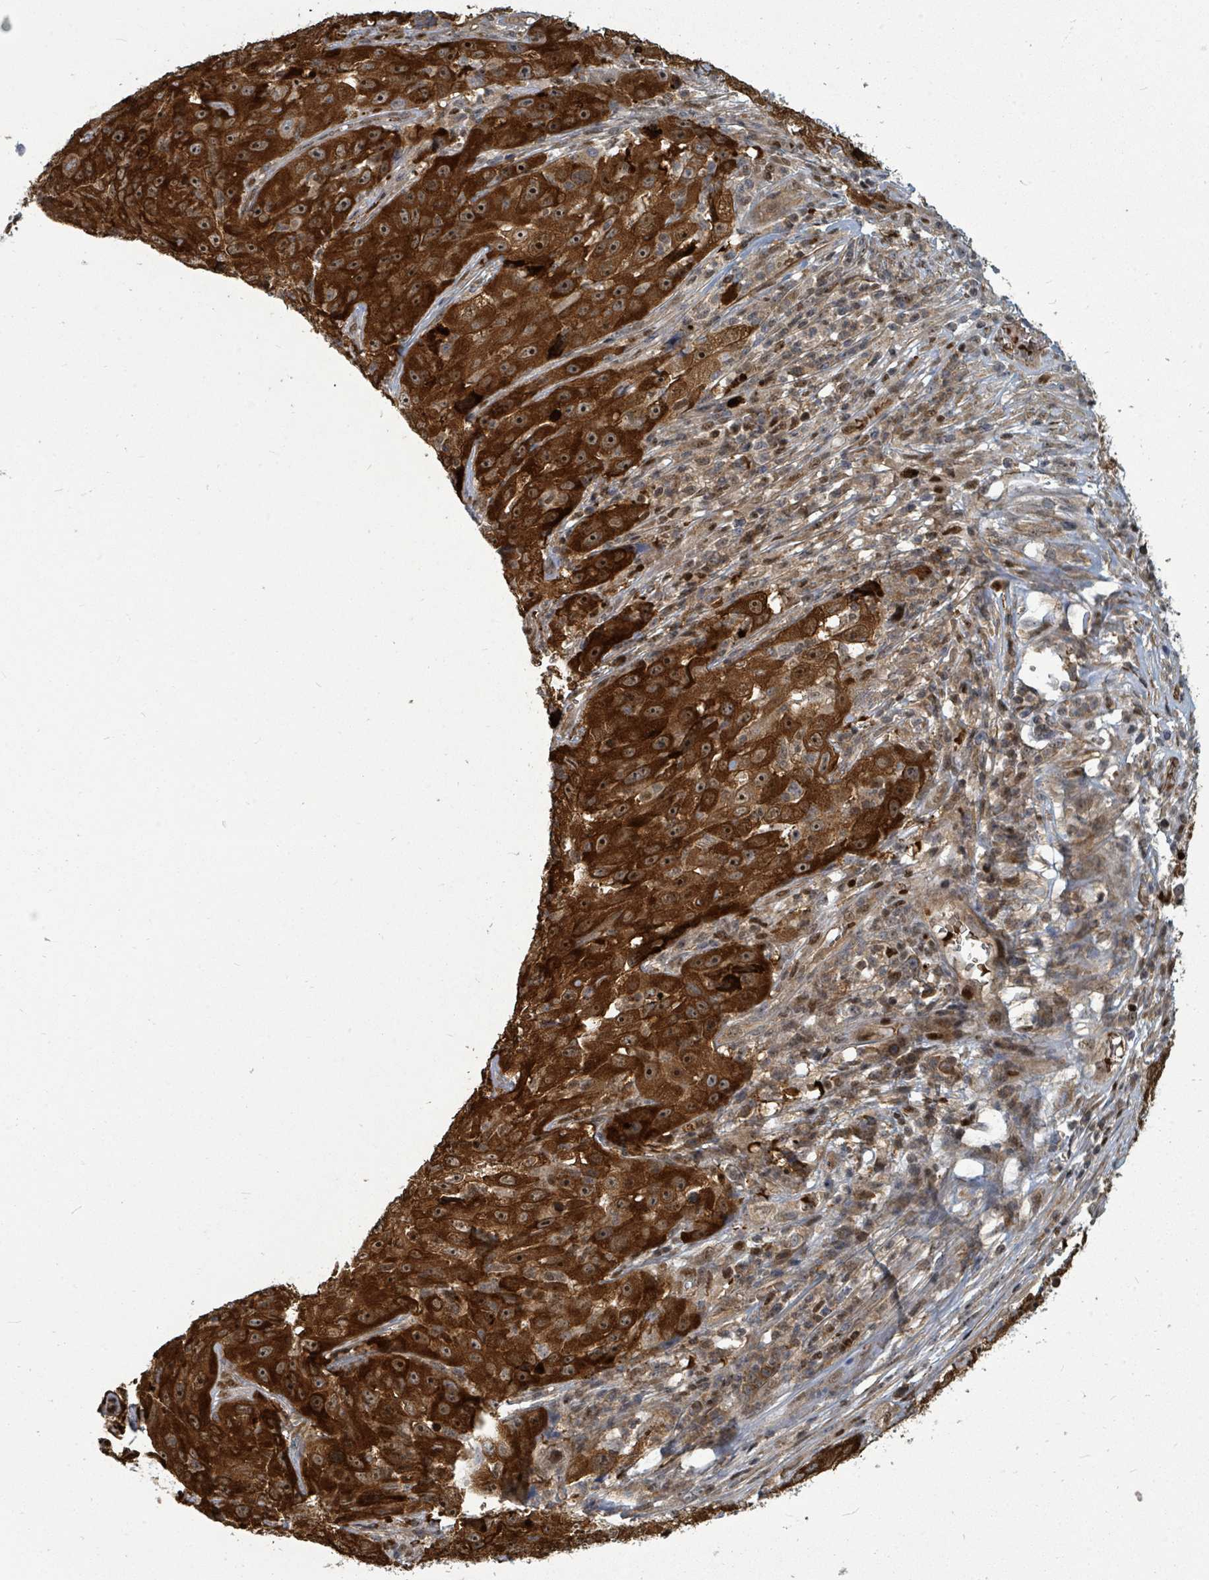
{"staining": {"intensity": "strong", "quantity": ">75%", "location": "cytoplasmic/membranous,nuclear"}, "tissue": "skin cancer", "cell_type": "Tumor cells", "image_type": "cancer", "snomed": [{"axis": "morphology", "description": "Squamous cell carcinoma, NOS"}, {"axis": "topography", "description": "Skin"}], "caption": "High-magnification brightfield microscopy of skin cancer (squamous cell carcinoma) stained with DAB (brown) and counterstained with hematoxylin (blue). tumor cells exhibit strong cytoplasmic/membranous and nuclear staining is seen in about>75% of cells.", "gene": "TRDMT1", "patient": {"sex": "female", "age": 87}}